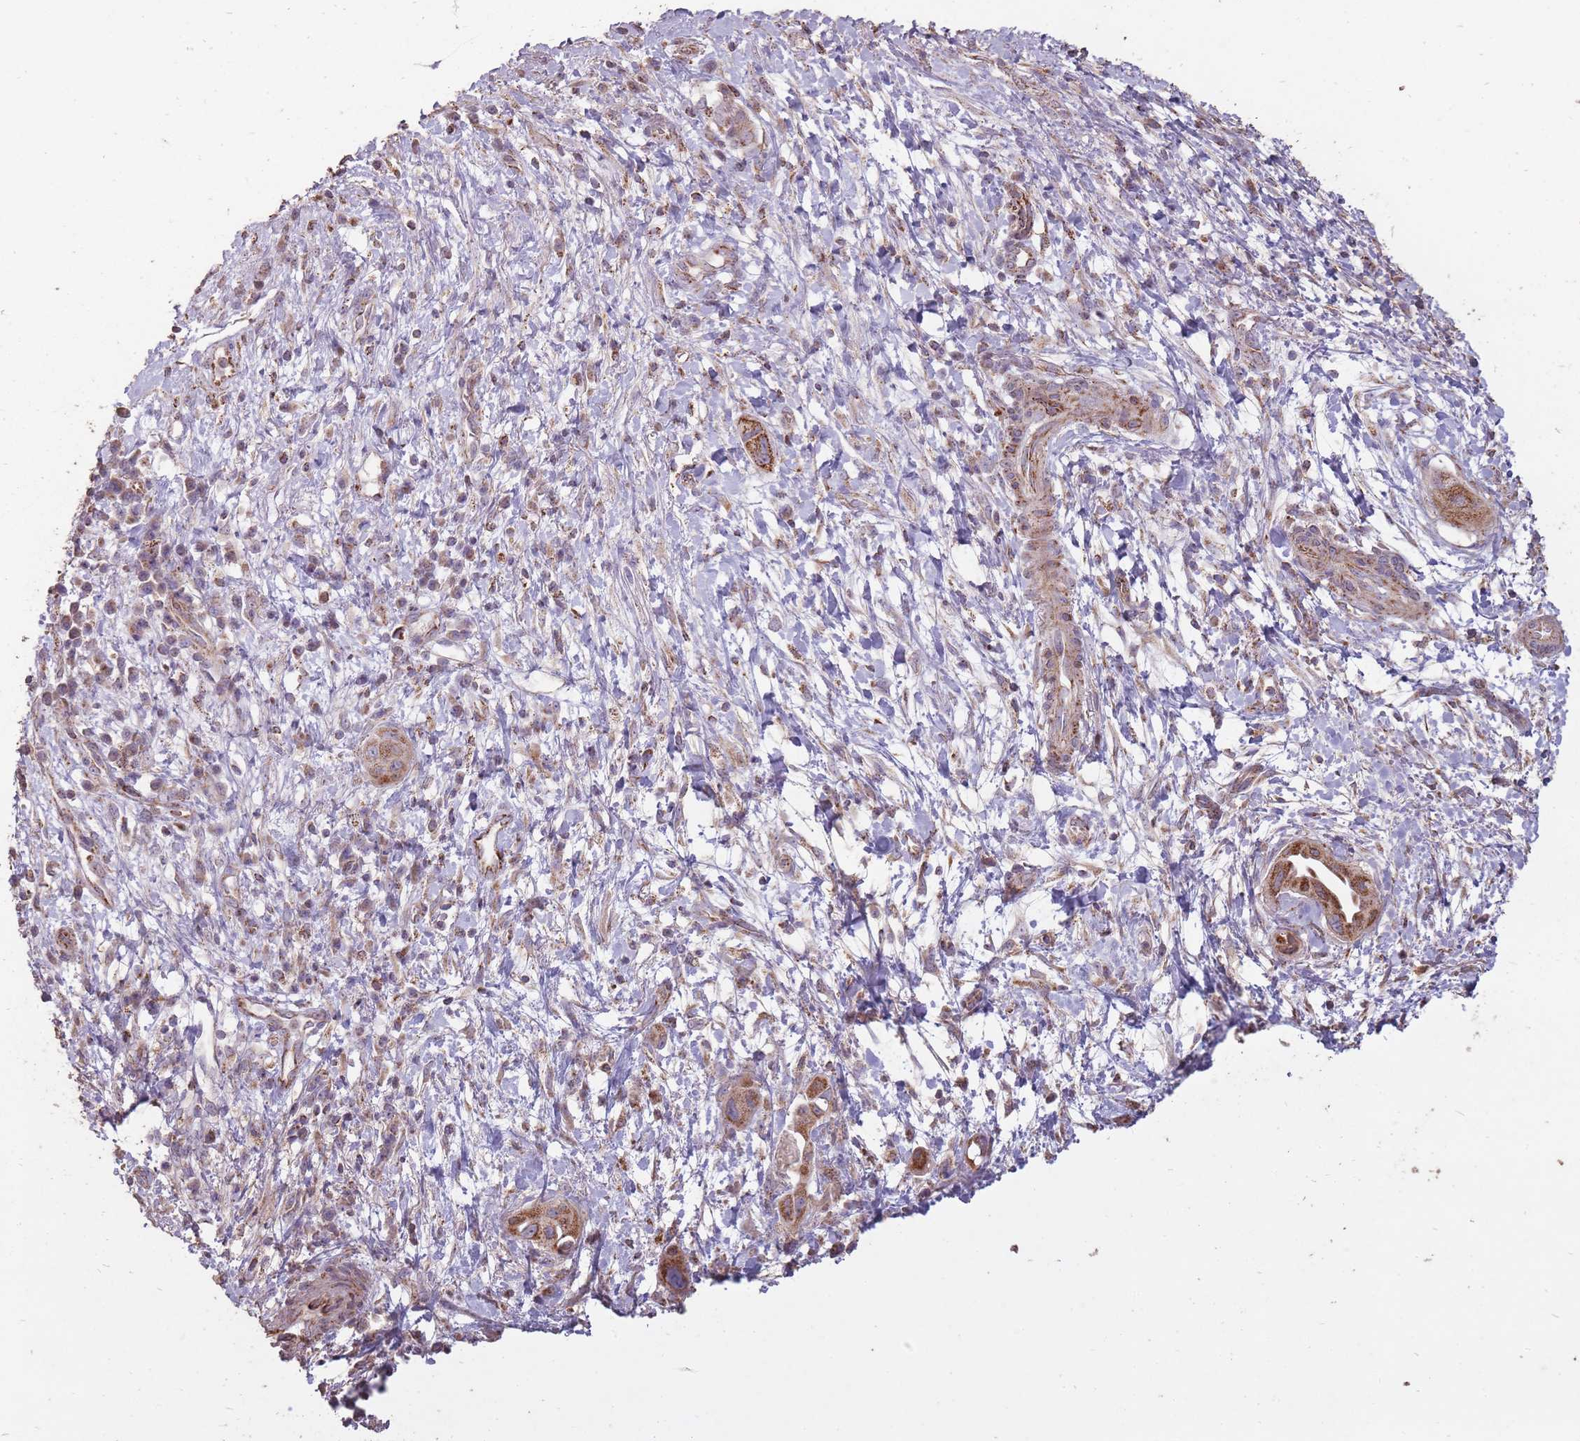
{"staining": {"intensity": "strong", "quantity": ">75%", "location": "cytoplasmic/membranous"}, "tissue": "pancreatic cancer", "cell_type": "Tumor cells", "image_type": "cancer", "snomed": [{"axis": "morphology", "description": "Adenocarcinoma, NOS"}, {"axis": "topography", "description": "Pancreas"}], "caption": "This is an image of IHC staining of pancreatic cancer (adenocarcinoma), which shows strong positivity in the cytoplasmic/membranous of tumor cells.", "gene": "CNOT8", "patient": {"sex": "male", "age": 68}}